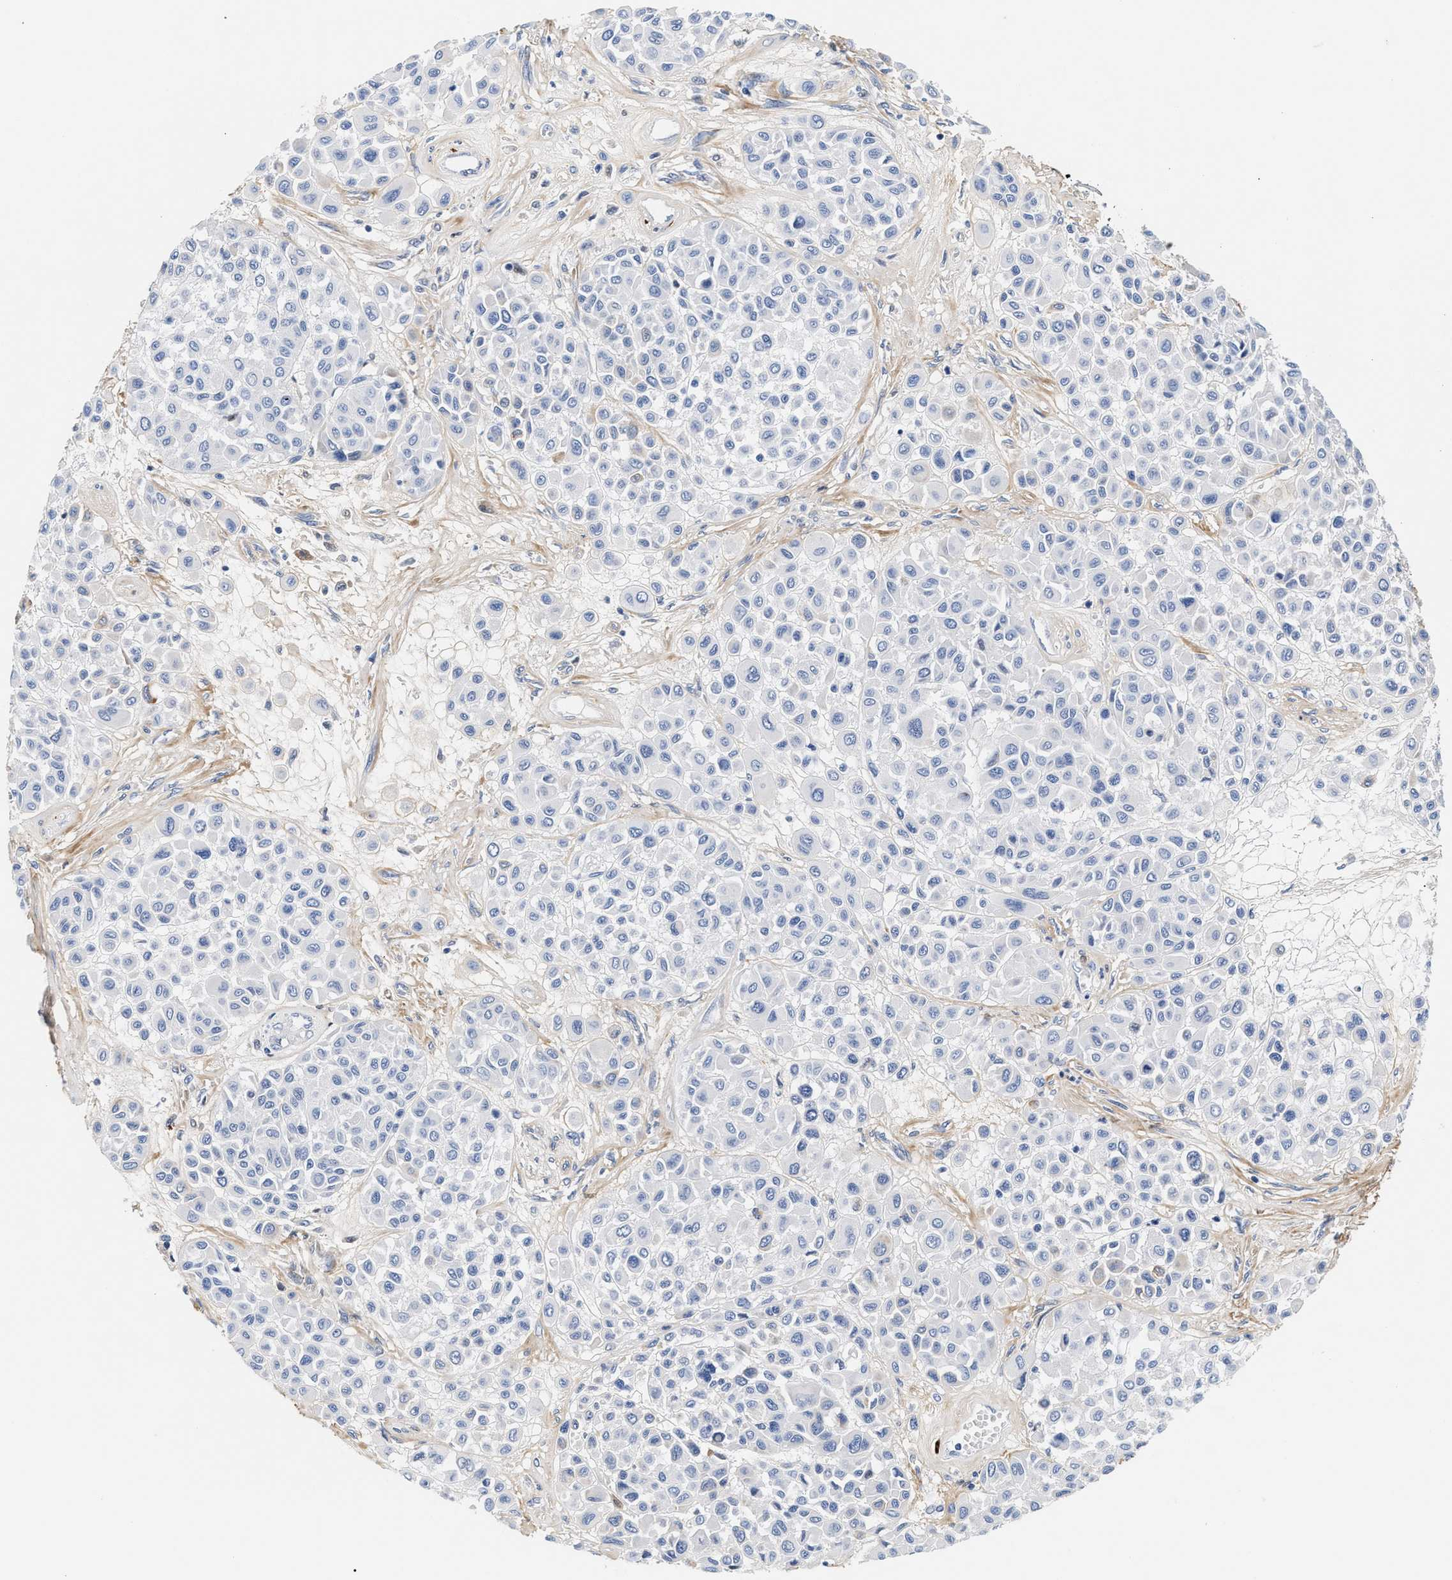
{"staining": {"intensity": "negative", "quantity": "none", "location": "none"}, "tissue": "melanoma", "cell_type": "Tumor cells", "image_type": "cancer", "snomed": [{"axis": "morphology", "description": "Malignant melanoma, Metastatic site"}, {"axis": "topography", "description": "Soft tissue"}], "caption": "The photomicrograph reveals no staining of tumor cells in melanoma.", "gene": "ACTL7B", "patient": {"sex": "male", "age": 41}}